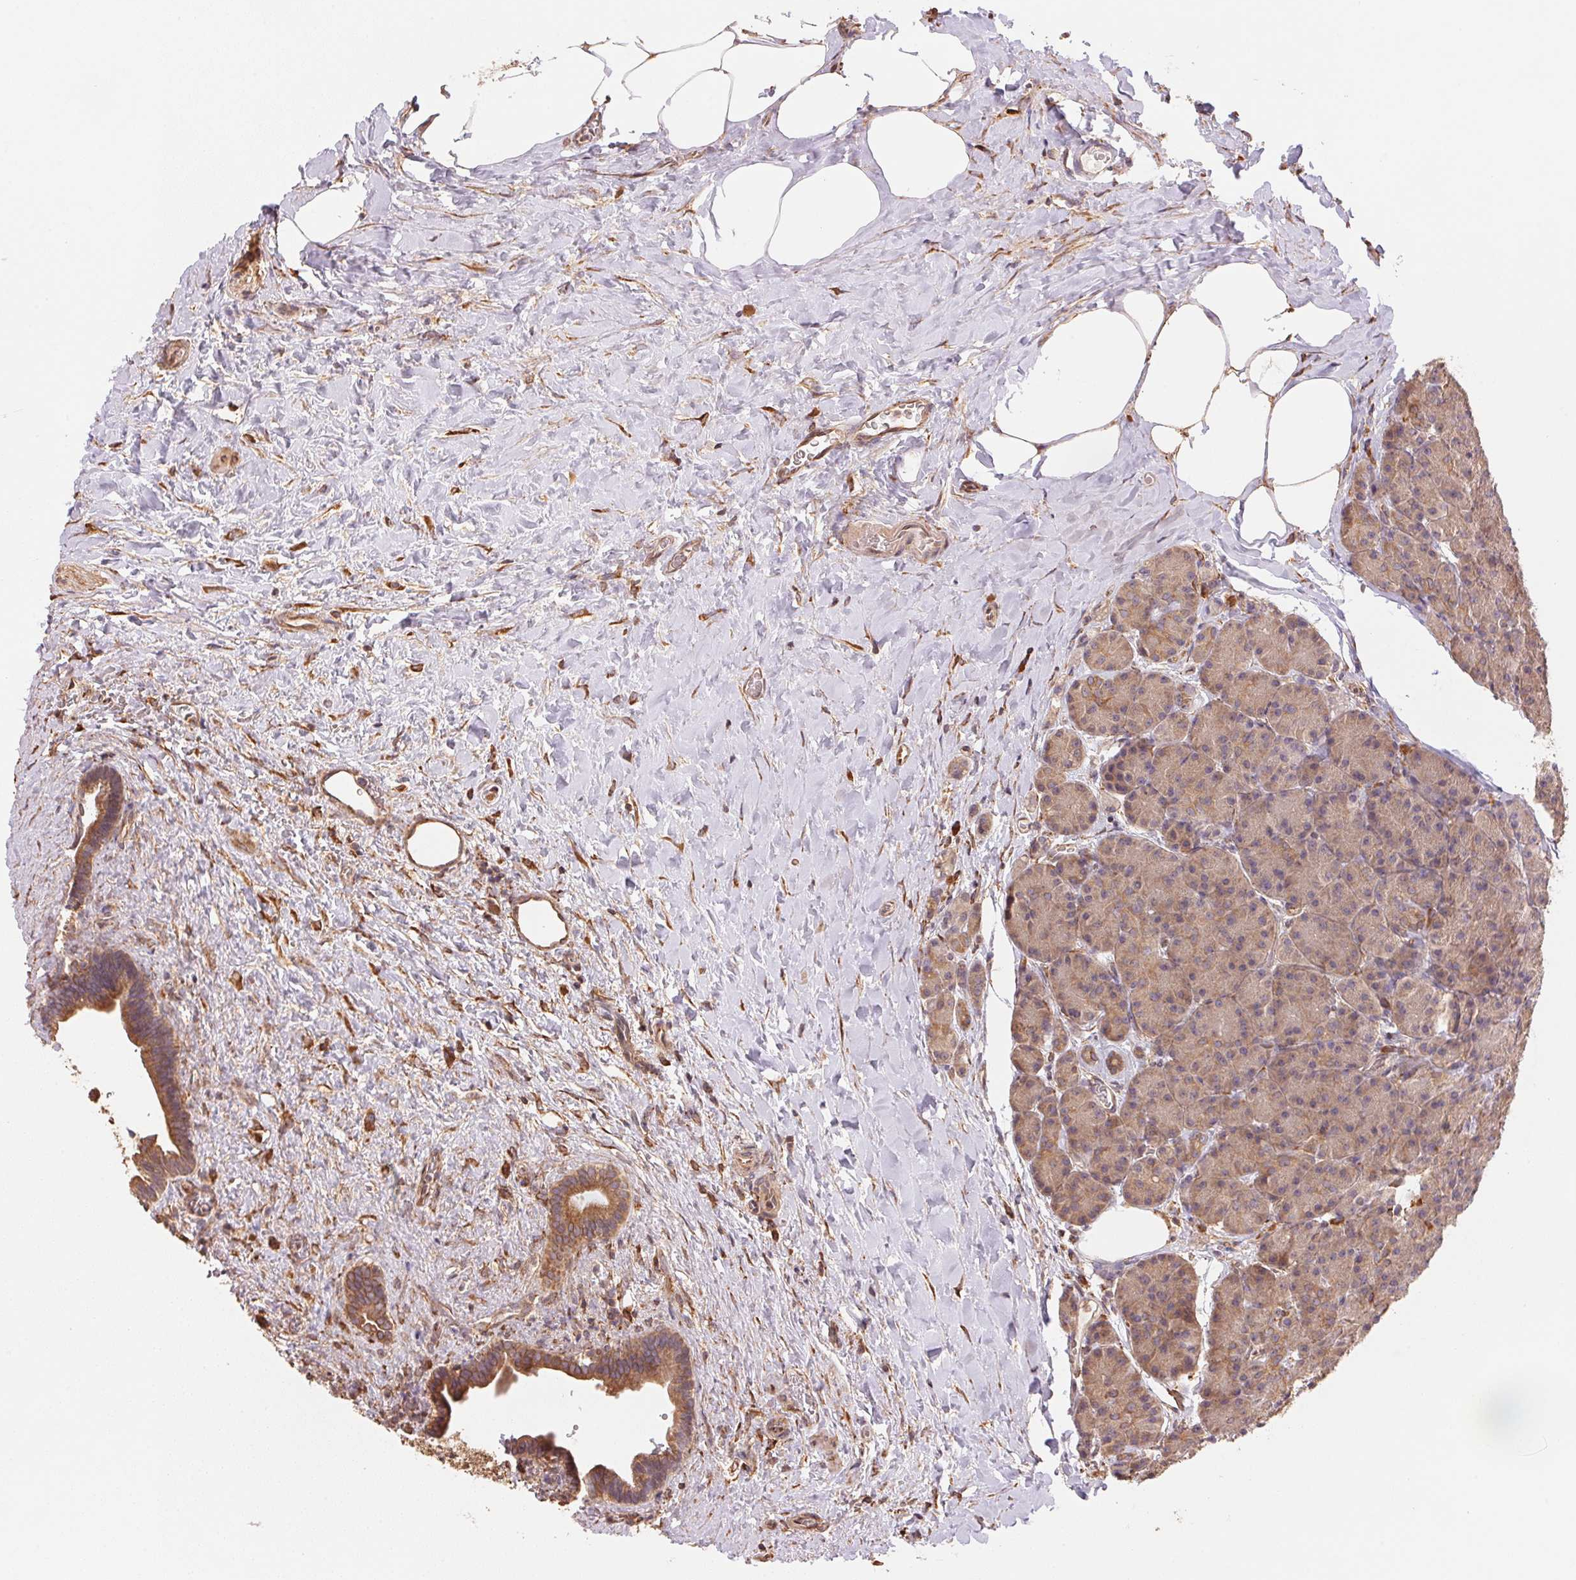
{"staining": {"intensity": "weak", "quantity": "25%-75%", "location": "cytoplasmic/membranous"}, "tissue": "pancreas", "cell_type": "Exocrine glandular cells", "image_type": "normal", "snomed": [{"axis": "morphology", "description": "Normal tissue, NOS"}, {"axis": "topography", "description": "Pancreas"}], "caption": "Exocrine glandular cells reveal weak cytoplasmic/membranous expression in about 25%-75% of cells in normal pancreas.", "gene": "C6orf163", "patient": {"sex": "male", "age": 57}}